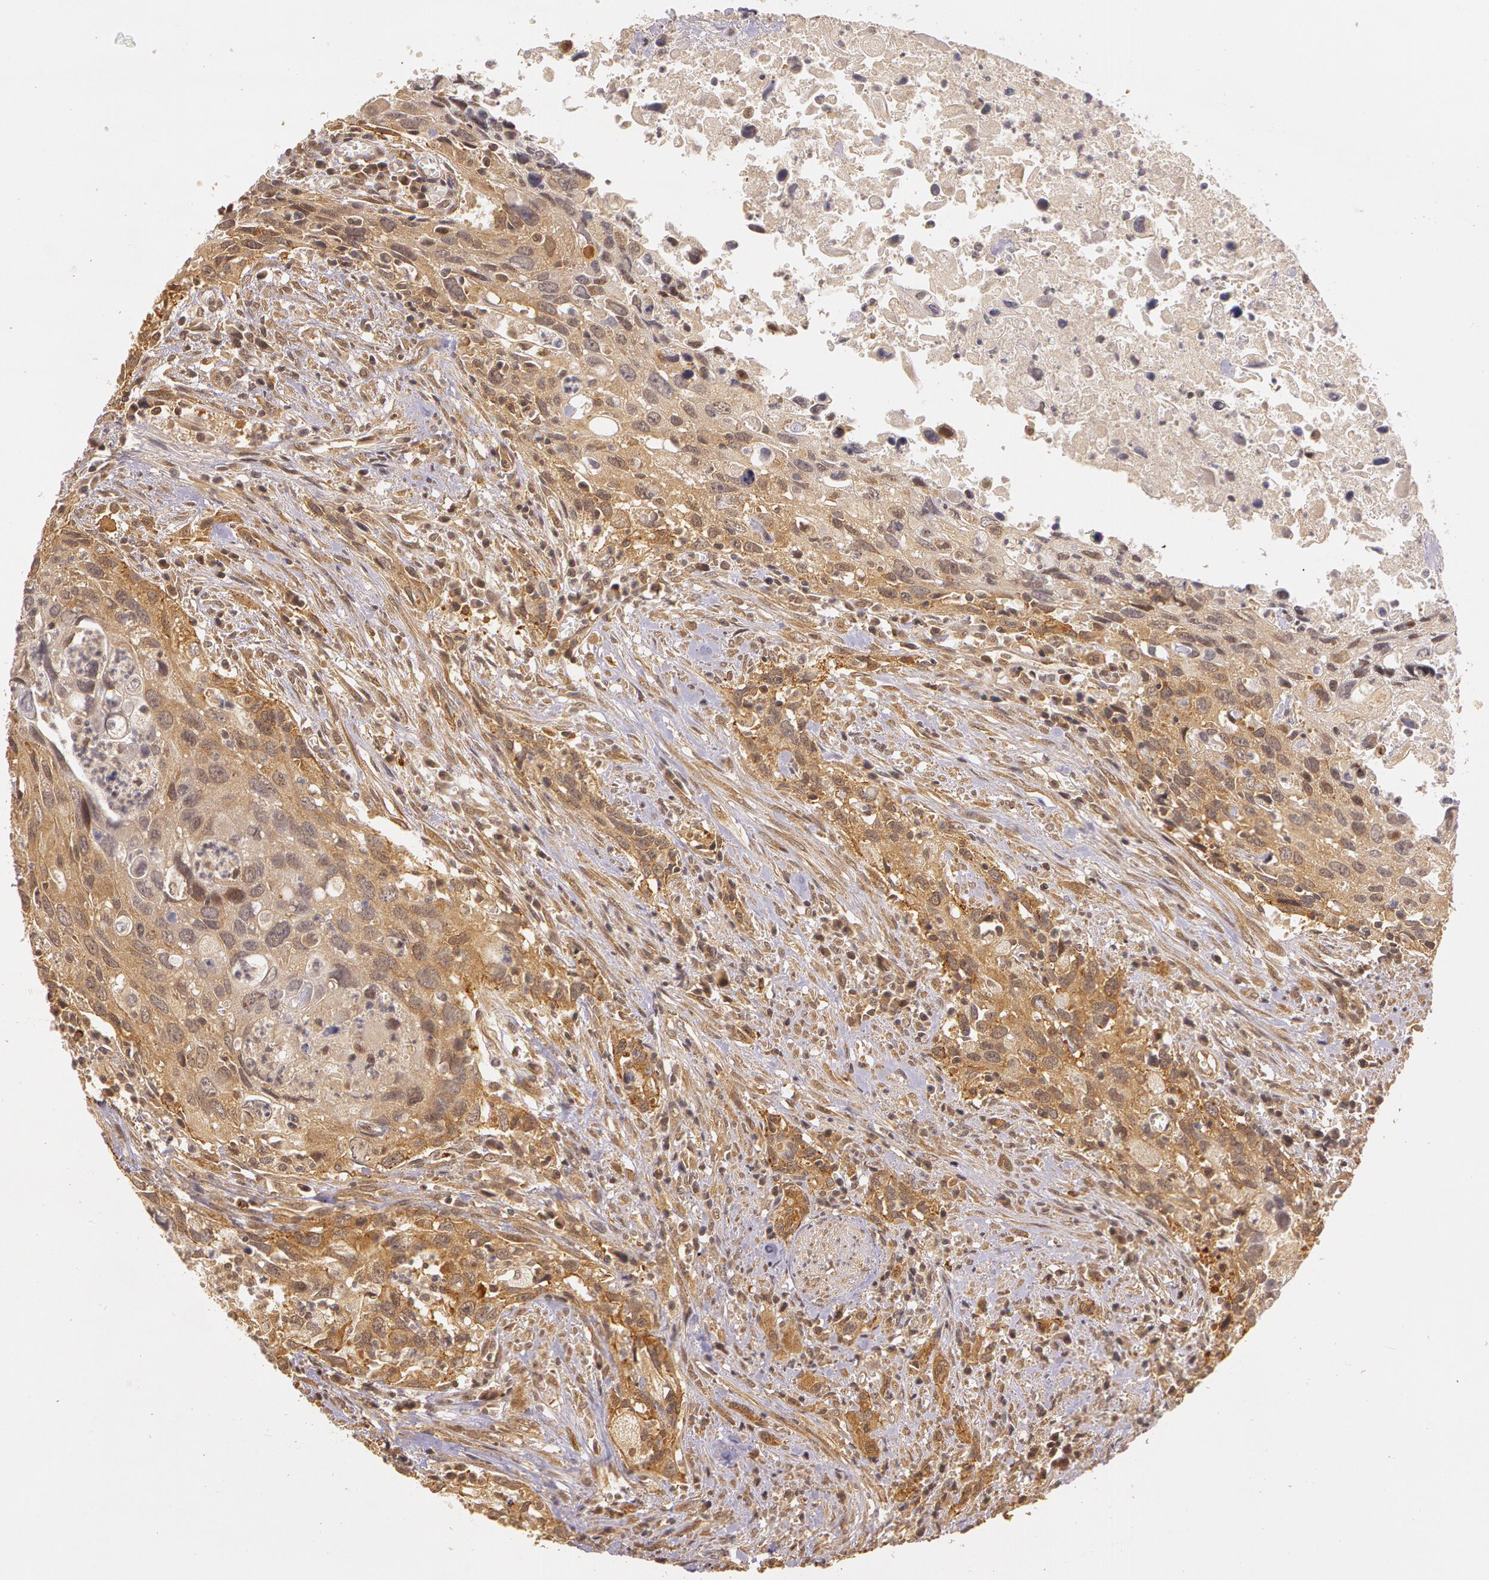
{"staining": {"intensity": "moderate", "quantity": ">75%", "location": "cytoplasmic/membranous"}, "tissue": "urothelial cancer", "cell_type": "Tumor cells", "image_type": "cancer", "snomed": [{"axis": "morphology", "description": "Urothelial carcinoma, High grade"}, {"axis": "topography", "description": "Urinary bladder"}], "caption": "This histopathology image displays IHC staining of urothelial carcinoma (high-grade), with medium moderate cytoplasmic/membranous positivity in approximately >75% of tumor cells.", "gene": "ASCC2", "patient": {"sex": "male", "age": 71}}